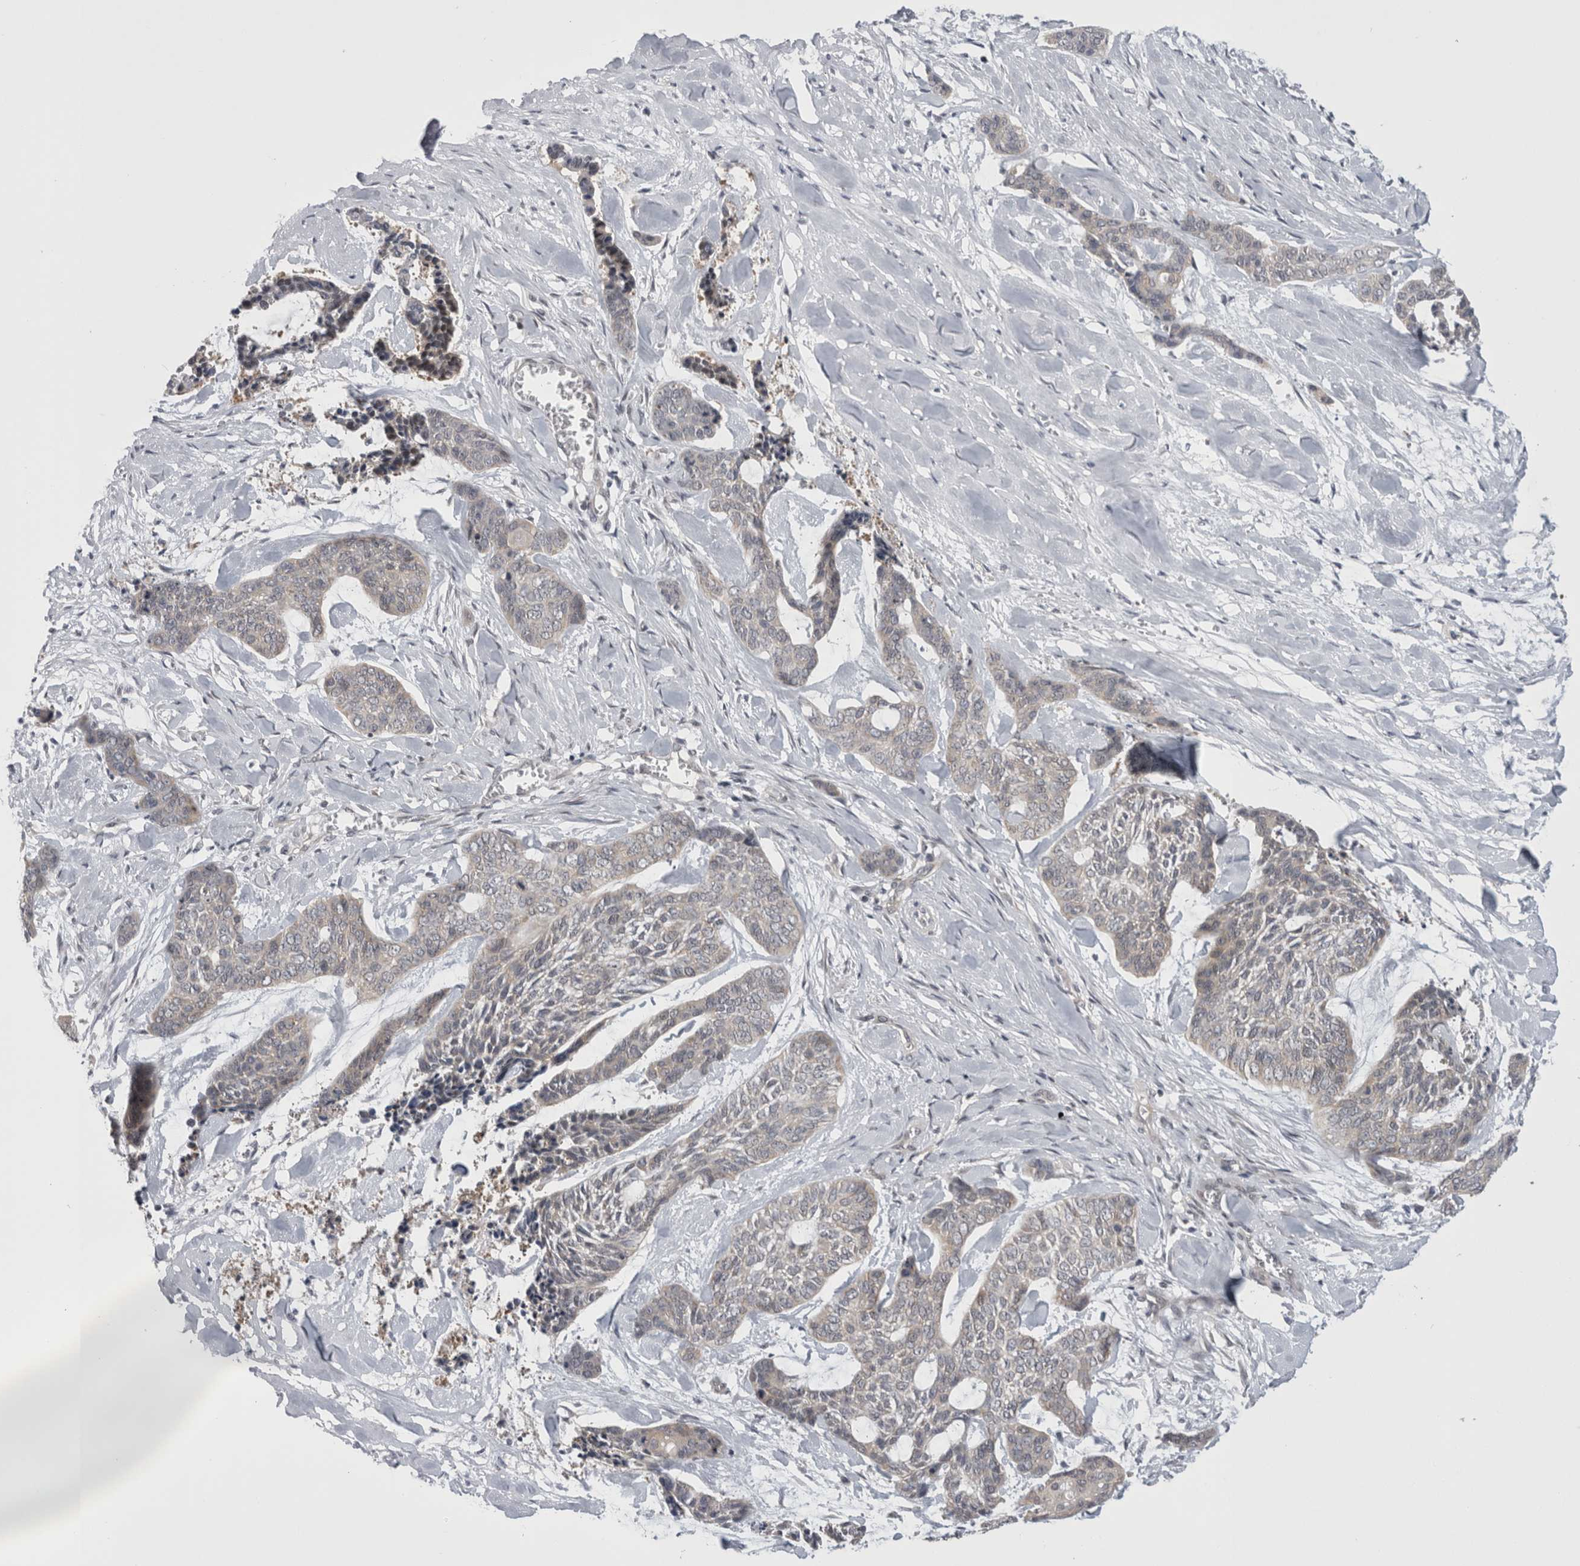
{"staining": {"intensity": "weak", "quantity": "25%-75%", "location": "cytoplasmic/membranous"}, "tissue": "skin cancer", "cell_type": "Tumor cells", "image_type": "cancer", "snomed": [{"axis": "morphology", "description": "Basal cell carcinoma"}, {"axis": "topography", "description": "Skin"}], "caption": "High-power microscopy captured an immunohistochemistry (IHC) image of basal cell carcinoma (skin), revealing weak cytoplasmic/membranous expression in approximately 25%-75% of tumor cells.", "gene": "PSMB2", "patient": {"sex": "female", "age": 64}}